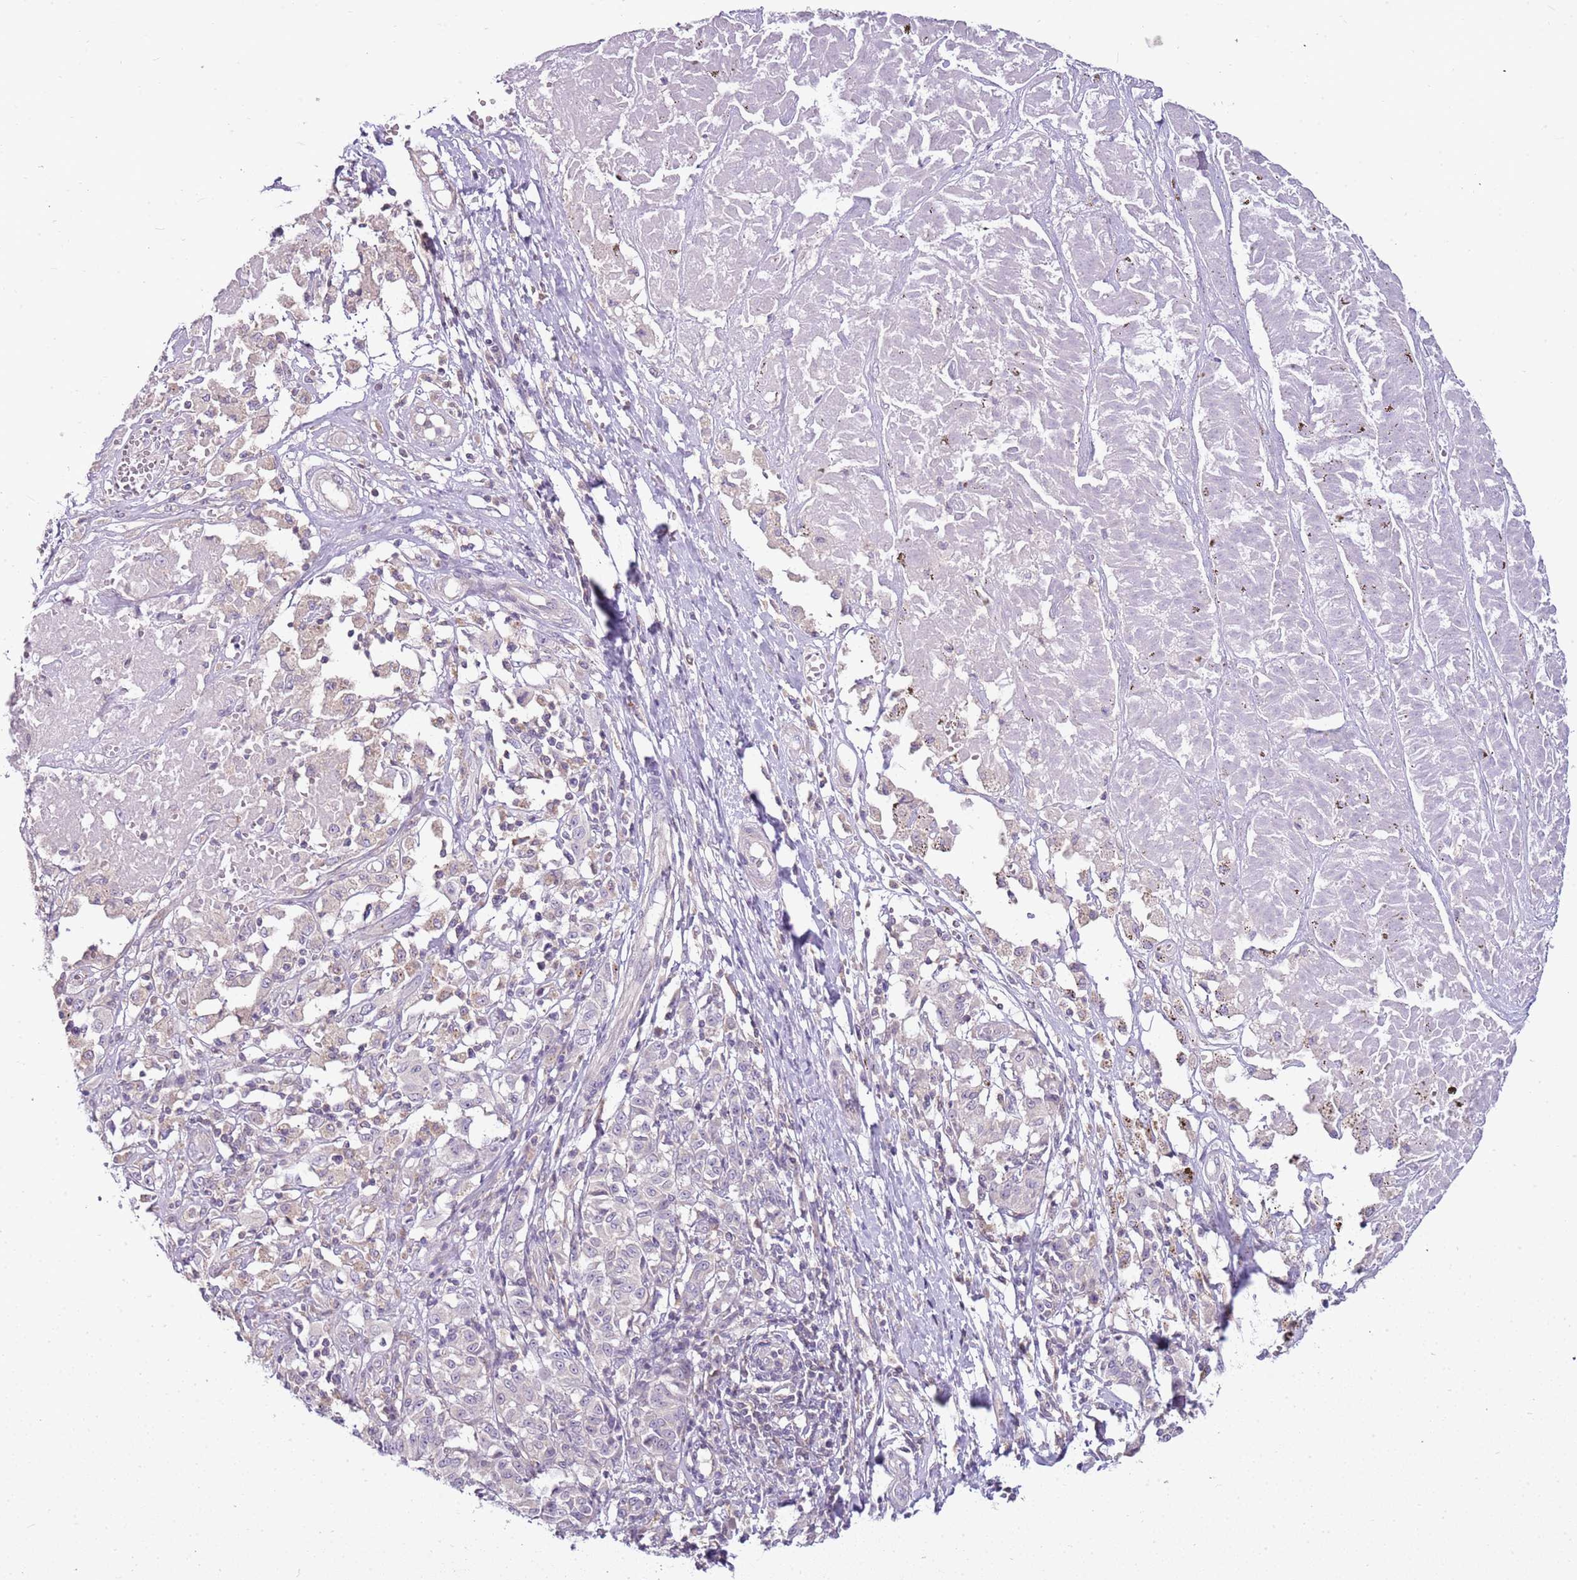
{"staining": {"intensity": "negative", "quantity": "none", "location": "none"}, "tissue": "melanoma", "cell_type": "Tumor cells", "image_type": "cancer", "snomed": [{"axis": "morphology", "description": "Malignant melanoma, NOS"}, {"axis": "topography", "description": "Skin"}], "caption": "Immunohistochemical staining of melanoma demonstrates no significant expression in tumor cells.", "gene": "CAPN7", "patient": {"sex": "female", "age": 72}}